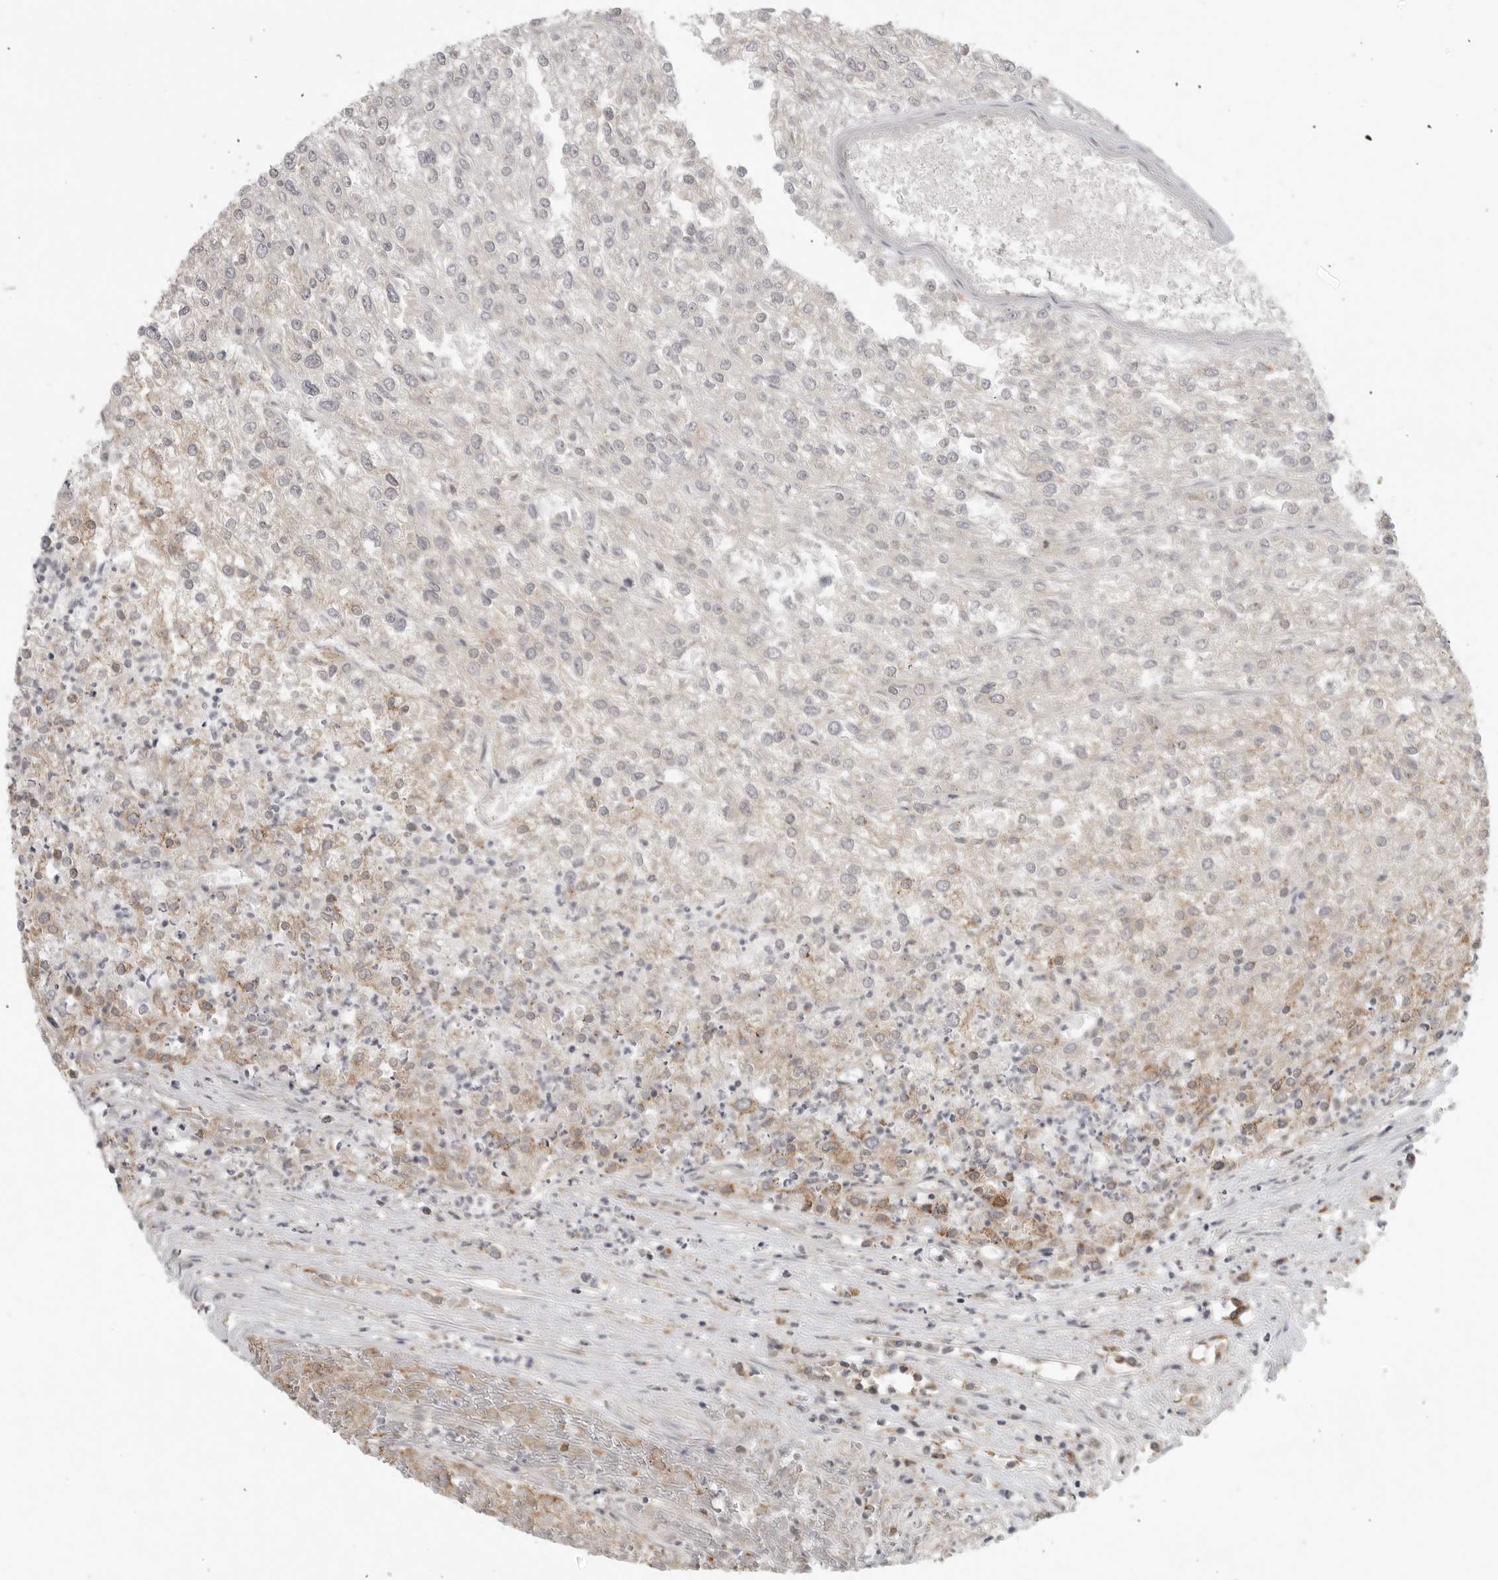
{"staining": {"intensity": "negative", "quantity": "none", "location": "none"}, "tissue": "renal cancer", "cell_type": "Tumor cells", "image_type": "cancer", "snomed": [{"axis": "morphology", "description": "Adenocarcinoma, NOS"}, {"axis": "topography", "description": "Kidney"}], "caption": "Immunohistochemistry photomicrograph of neoplastic tissue: human renal adenocarcinoma stained with DAB (3,3'-diaminobenzidine) exhibits no significant protein expression in tumor cells.", "gene": "CEP295NL", "patient": {"sex": "female", "age": 54}}